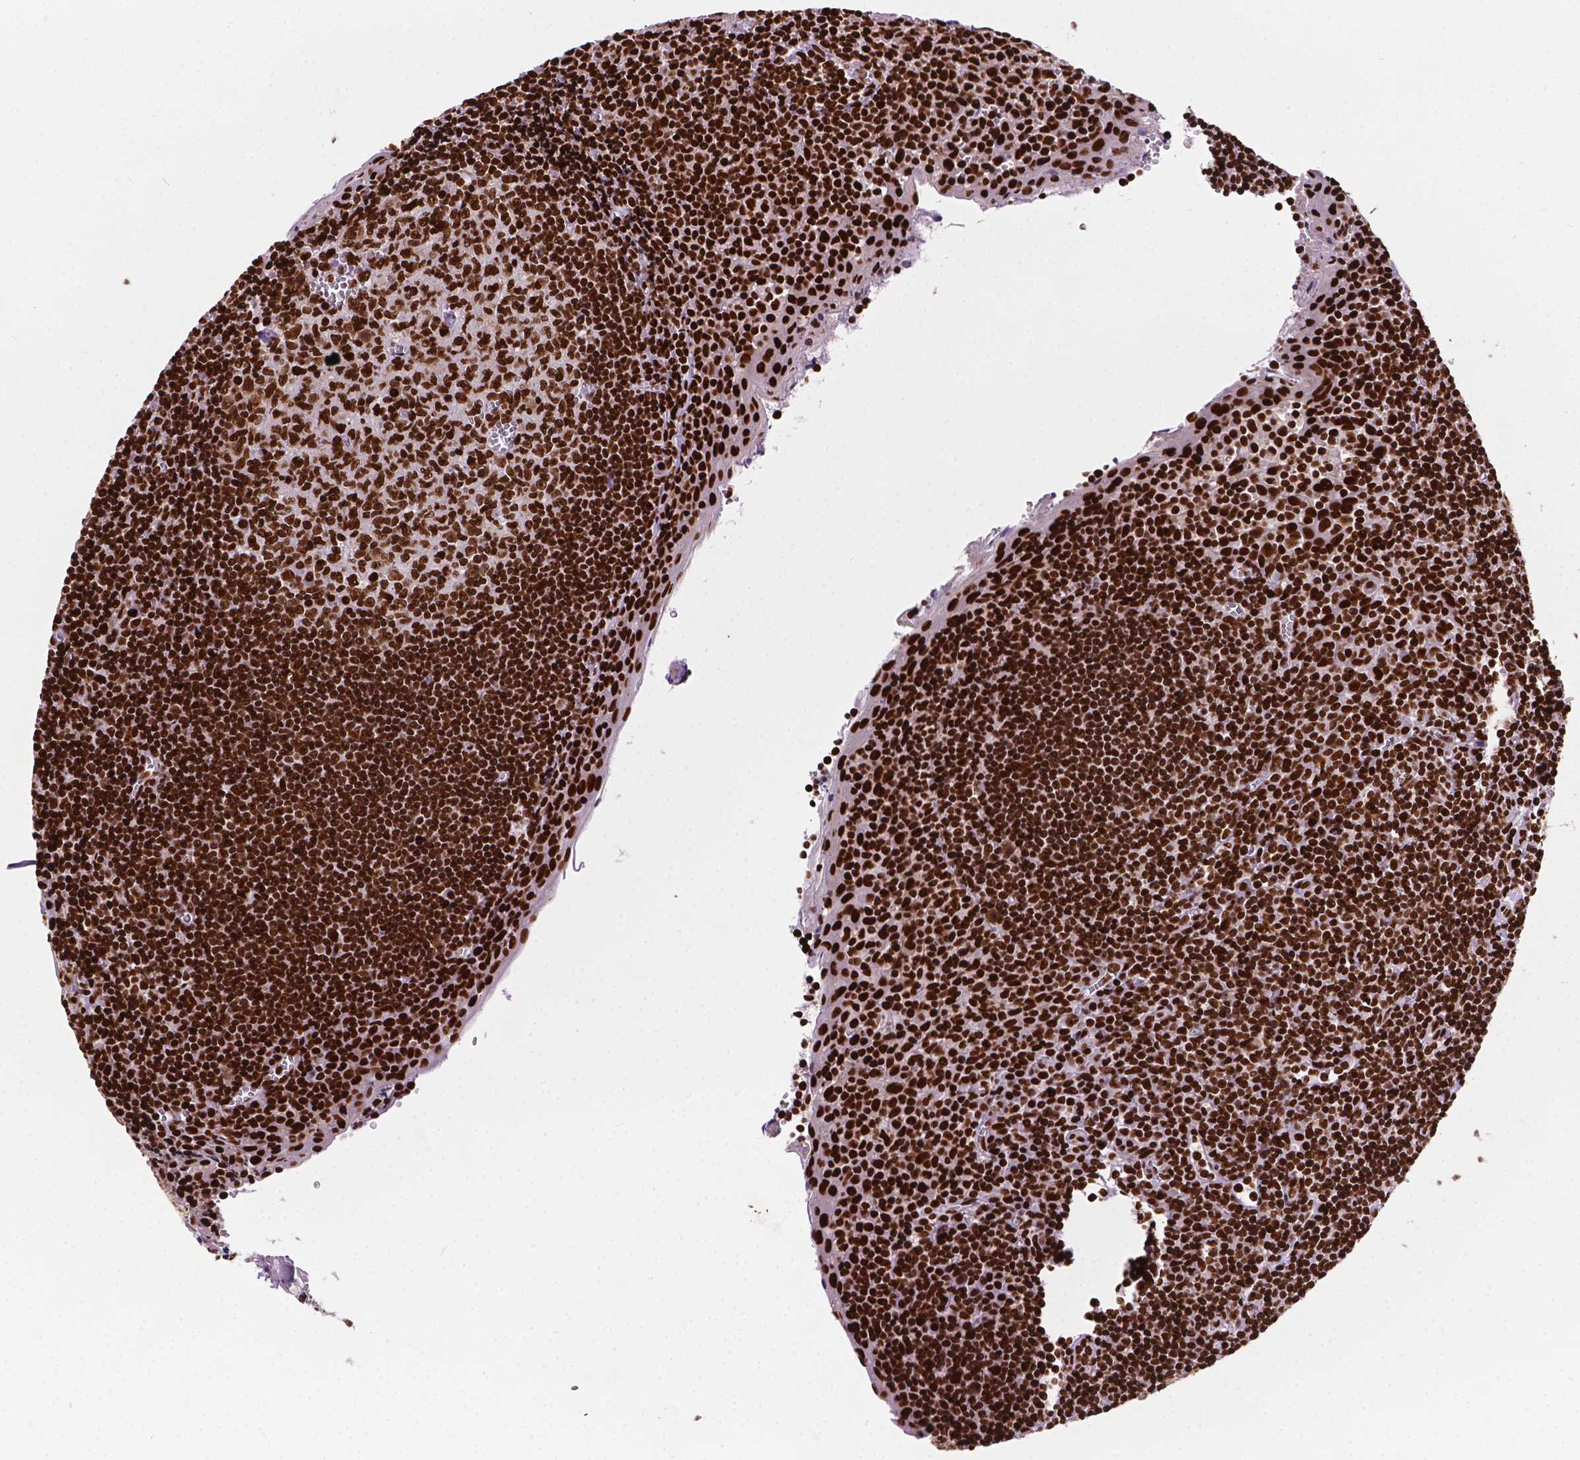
{"staining": {"intensity": "strong", "quantity": ">75%", "location": "nuclear"}, "tissue": "tonsil", "cell_type": "Germinal center cells", "image_type": "normal", "snomed": [{"axis": "morphology", "description": "Normal tissue, NOS"}, {"axis": "morphology", "description": "Inflammation, NOS"}, {"axis": "topography", "description": "Tonsil"}], "caption": "High-power microscopy captured an immunohistochemistry (IHC) image of unremarkable tonsil, revealing strong nuclear staining in approximately >75% of germinal center cells. The staining was performed using DAB, with brown indicating positive protein expression. Nuclei are stained blue with hematoxylin.", "gene": "SMIM5", "patient": {"sex": "female", "age": 31}}